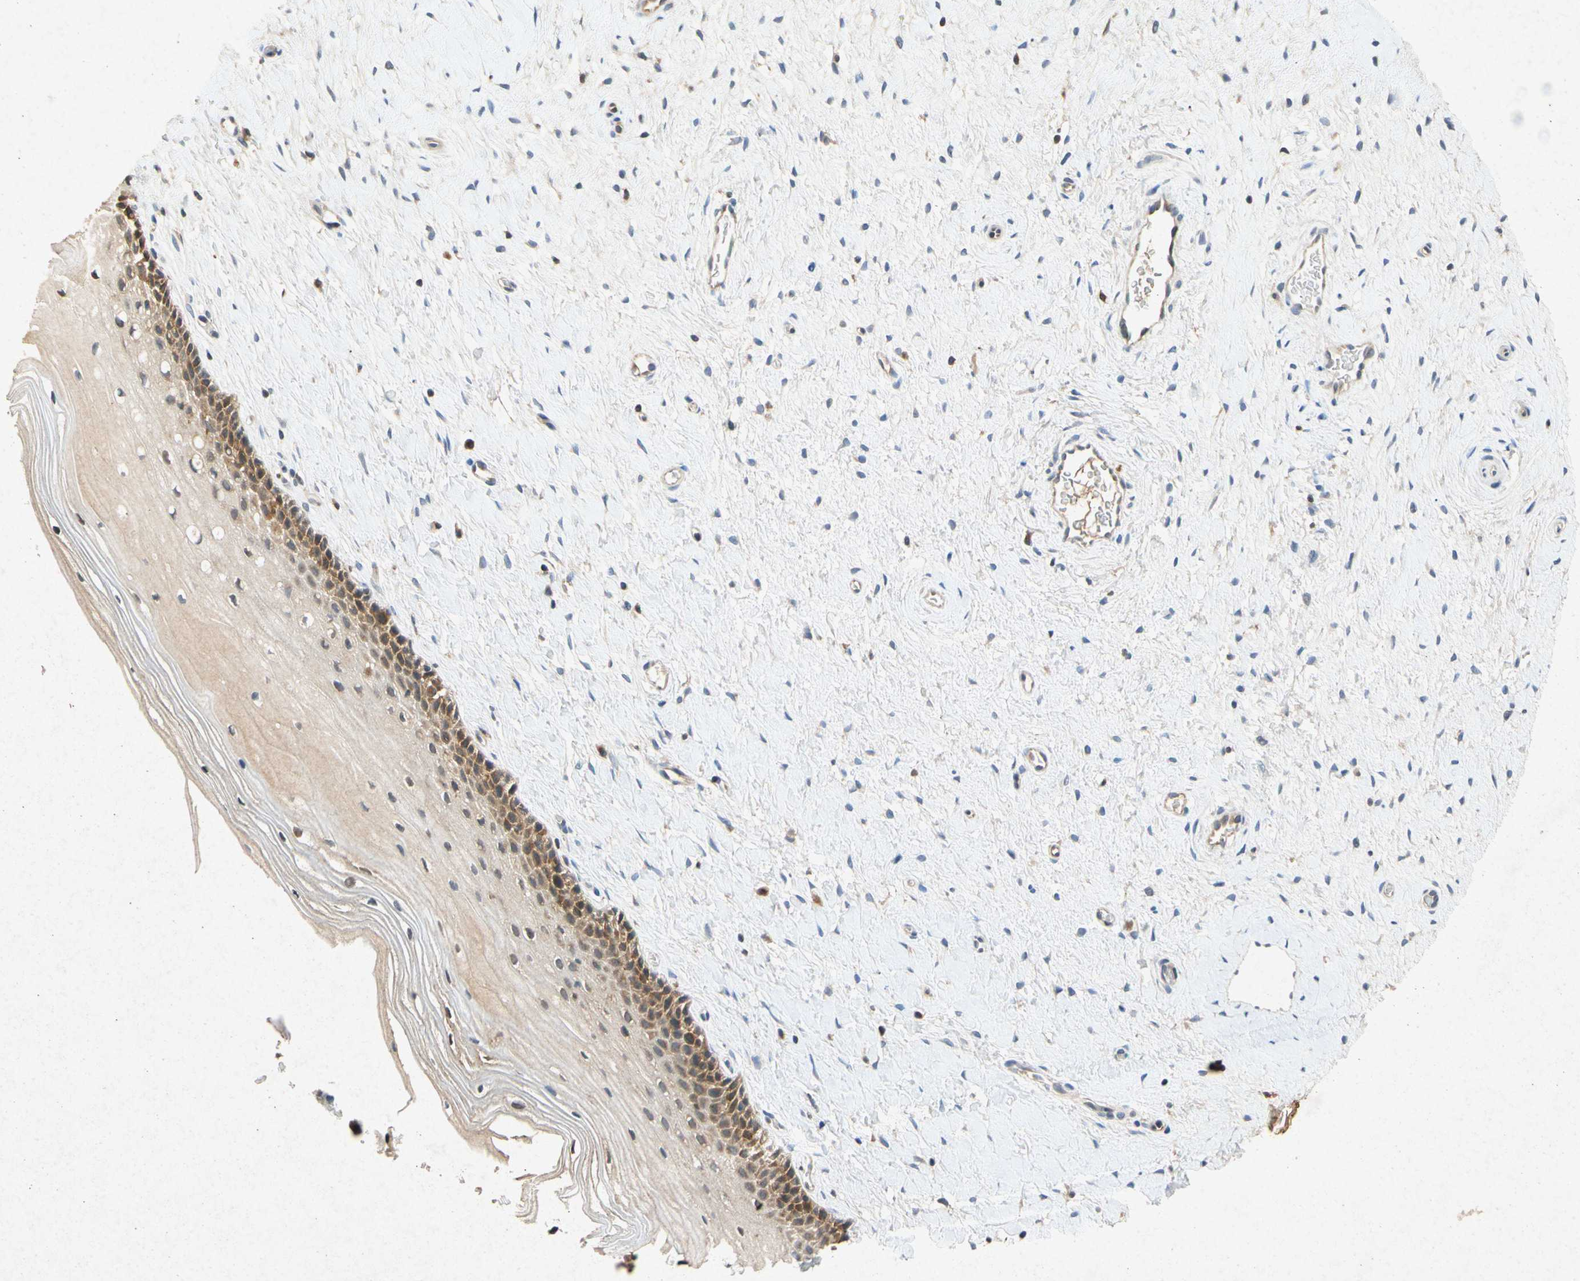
{"staining": {"intensity": "strong", "quantity": "25%-75%", "location": "cytoplasmic/membranous"}, "tissue": "cervix", "cell_type": "Glandular cells", "image_type": "normal", "snomed": [{"axis": "morphology", "description": "Normal tissue, NOS"}, {"axis": "topography", "description": "Cervix"}], "caption": "Immunohistochemistry histopathology image of unremarkable cervix: human cervix stained using immunohistochemistry (IHC) displays high levels of strong protein expression localized specifically in the cytoplasmic/membranous of glandular cells, appearing as a cytoplasmic/membranous brown color.", "gene": "RPS6KA1", "patient": {"sex": "female", "age": 39}}